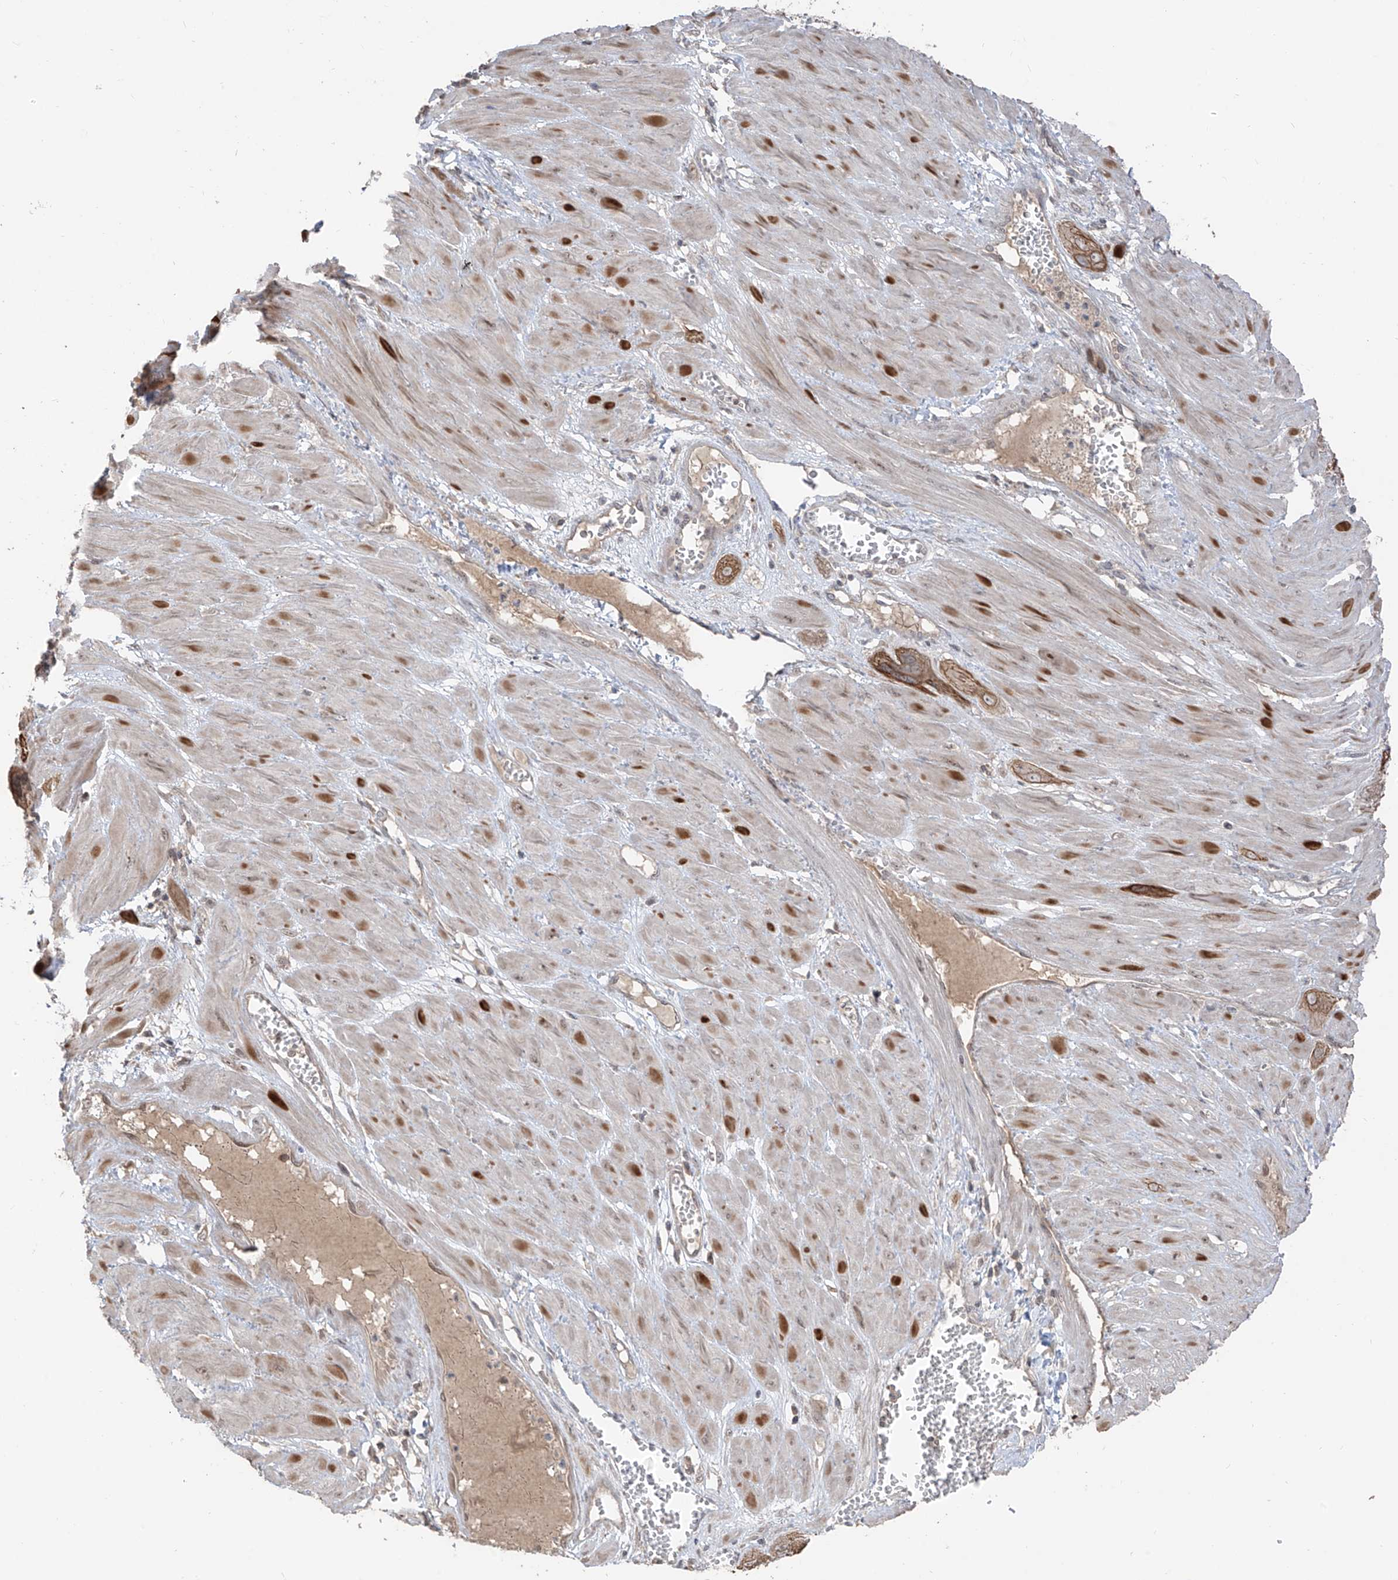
{"staining": {"intensity": "moderate", "quantity": ">75%", "location": "cytoplasmic/membranous"}, "tissue": "cervical cancer", "cell_type": "Tumor cells", "image_type": "cancer", "snomed": [{"axis": "morphology", "description": "Squamous cell carcinoma, NOS"}, {"axis": "topography", "description": "Cervix"}], "caption": "Immunohistochemistry photomicrograph of human cervical cancer (squamous cell carcinoma) stained for a protein (brown), which exhibits medium levels of moderate cytoplasmic/membranous expression in approximately >75% of tumor cells.", "gene": "COLGALT2", "patient": {"sex": "female", "age": 34}}